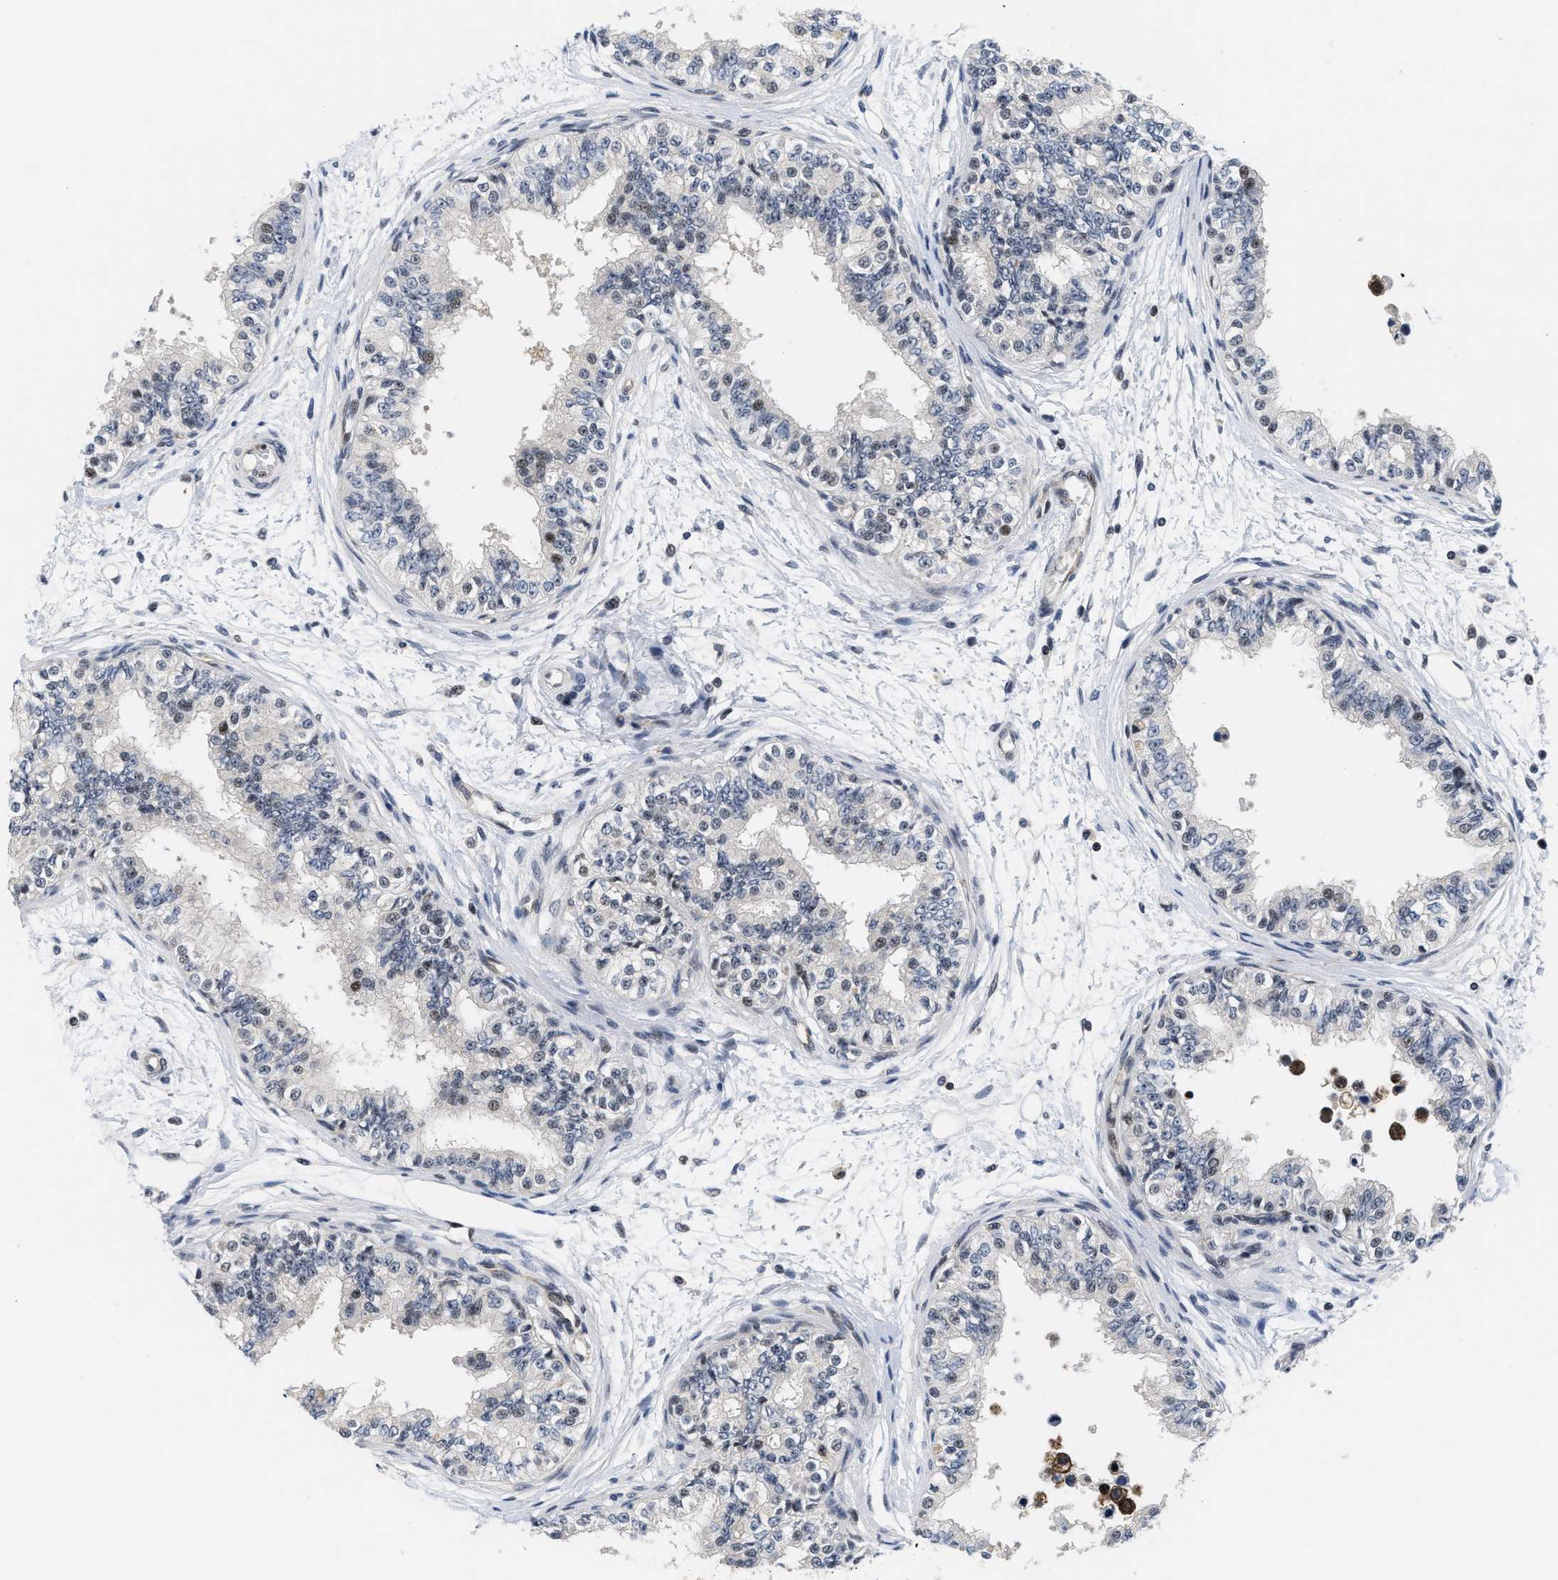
{"staining": {"intensity": "moderate", "quantity": "<25%", "location": "nuclear"}, "tissue": "epididymis", "cell_type": "Glandular cells", "image_type": "normal", "snomed": [{"axis": "morphology", "description": "Normal tissue, NOS"}, {"axis": "morphology", "description": "Adenocarcinoma, metastatic, NOS"}, {"axis": "topography", "description": "Testis"}, {"axis": "topography", "description": "Epididymis"}], "caption": "High-magnification brightfield microscopy of unremarkable epididymis stained with DAB (brown) and counterstained with hematoxylin (blue). glandular cells exhibit moderate nuclear staining is seen in approximately<25% of cells.", "gene": "HIF1A", "patient": {"sex": "male", "age": 26}}